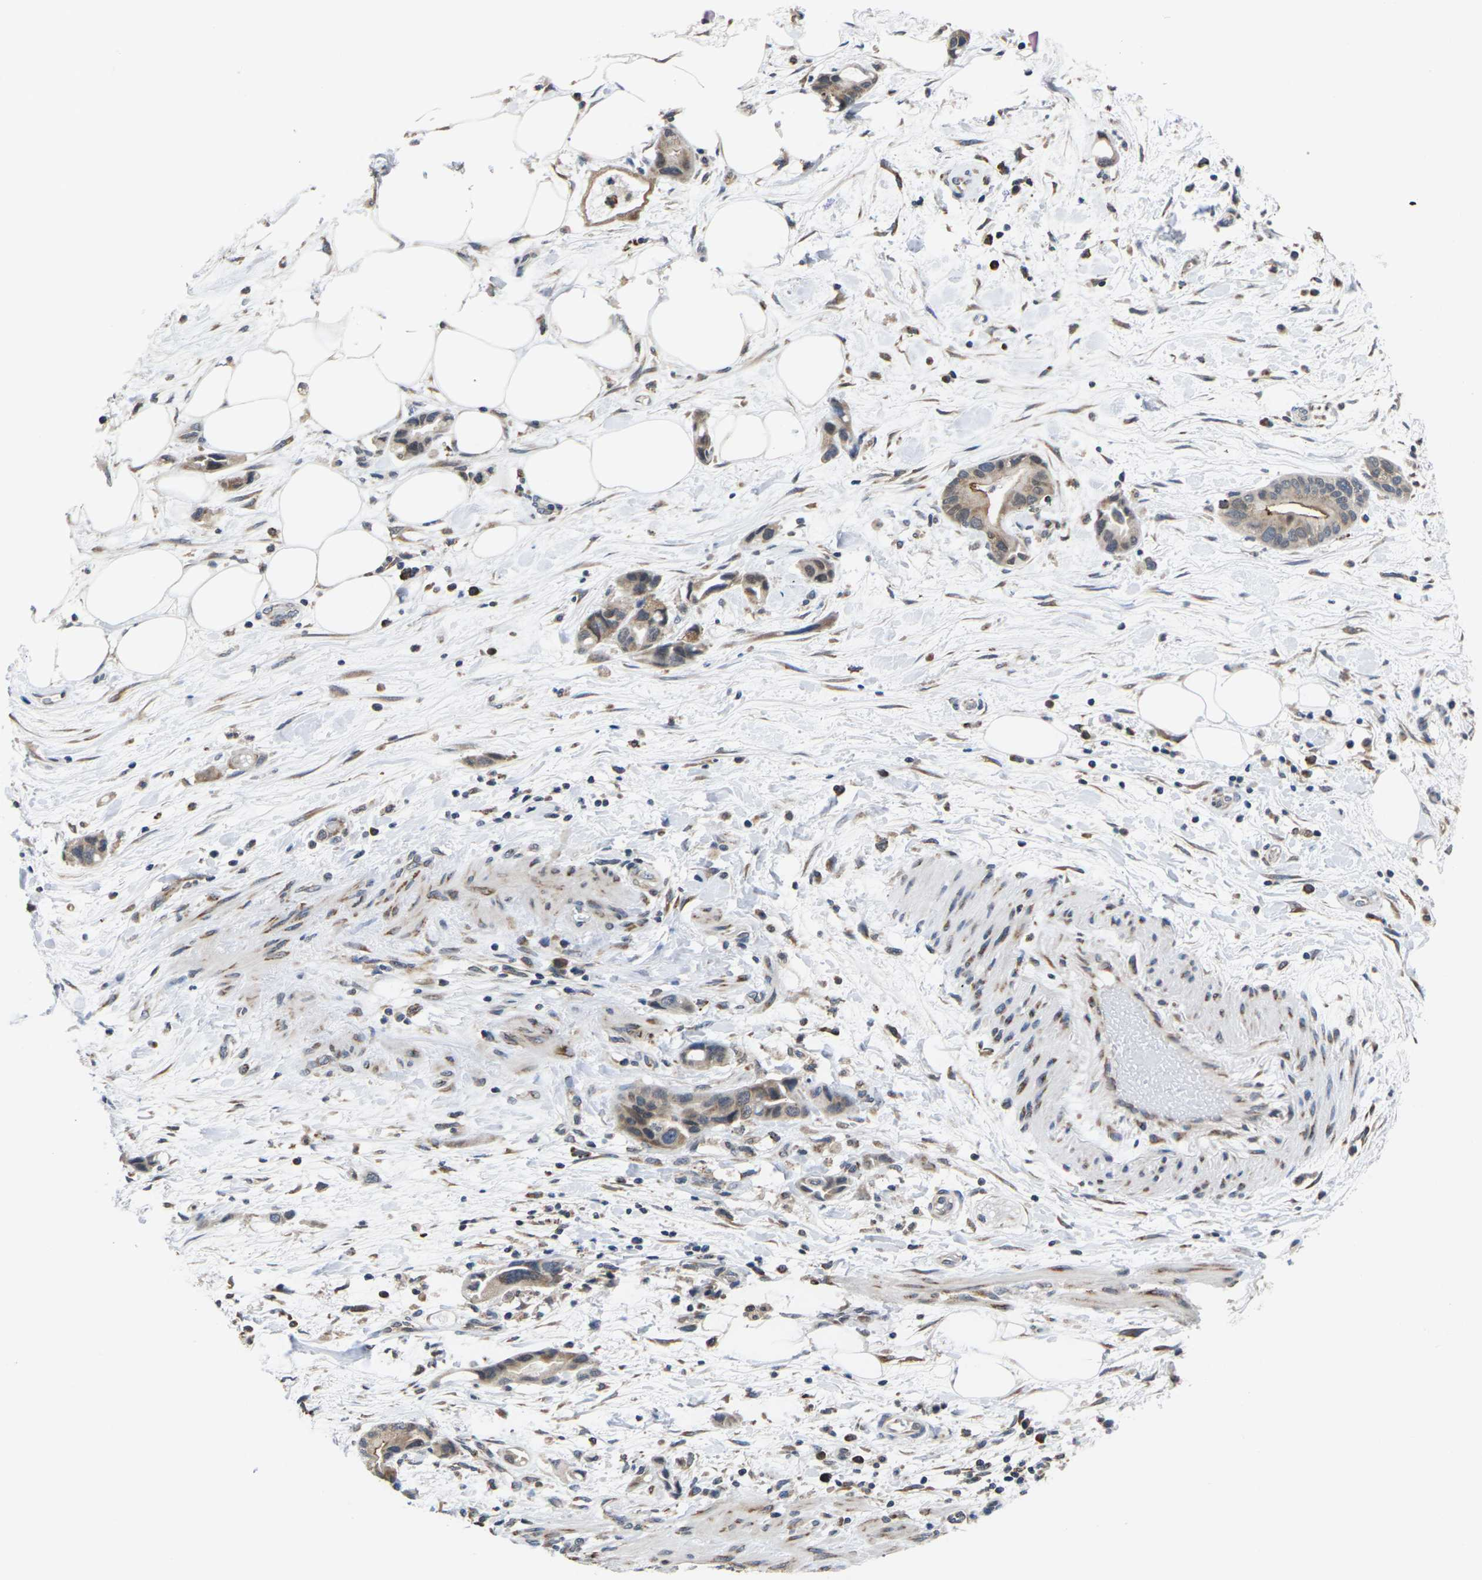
{"staining": {"intensity": "moderate", "quantity": "<25%", "location": "cytoplasmic/membranous"}, "tissue": "pancreatic cancer", "cell_type": "Tumor cells", "image_type": "cancer", "snomed": [{"axis": "morphology", "description": "Adenocarcinoma, NOS"}, {"axis": "topography", "description": "Pancreas"}], "caption": "A high-resolution histopathology image shows IHC staining of pancreatic adenocarcinoma, which exhibits moderate cytoplasmic/membranous staining in approximately <25% of tumor cells.", "gene": "PDZK1IP1", "patient": {"sex": "female", "age": 57}}